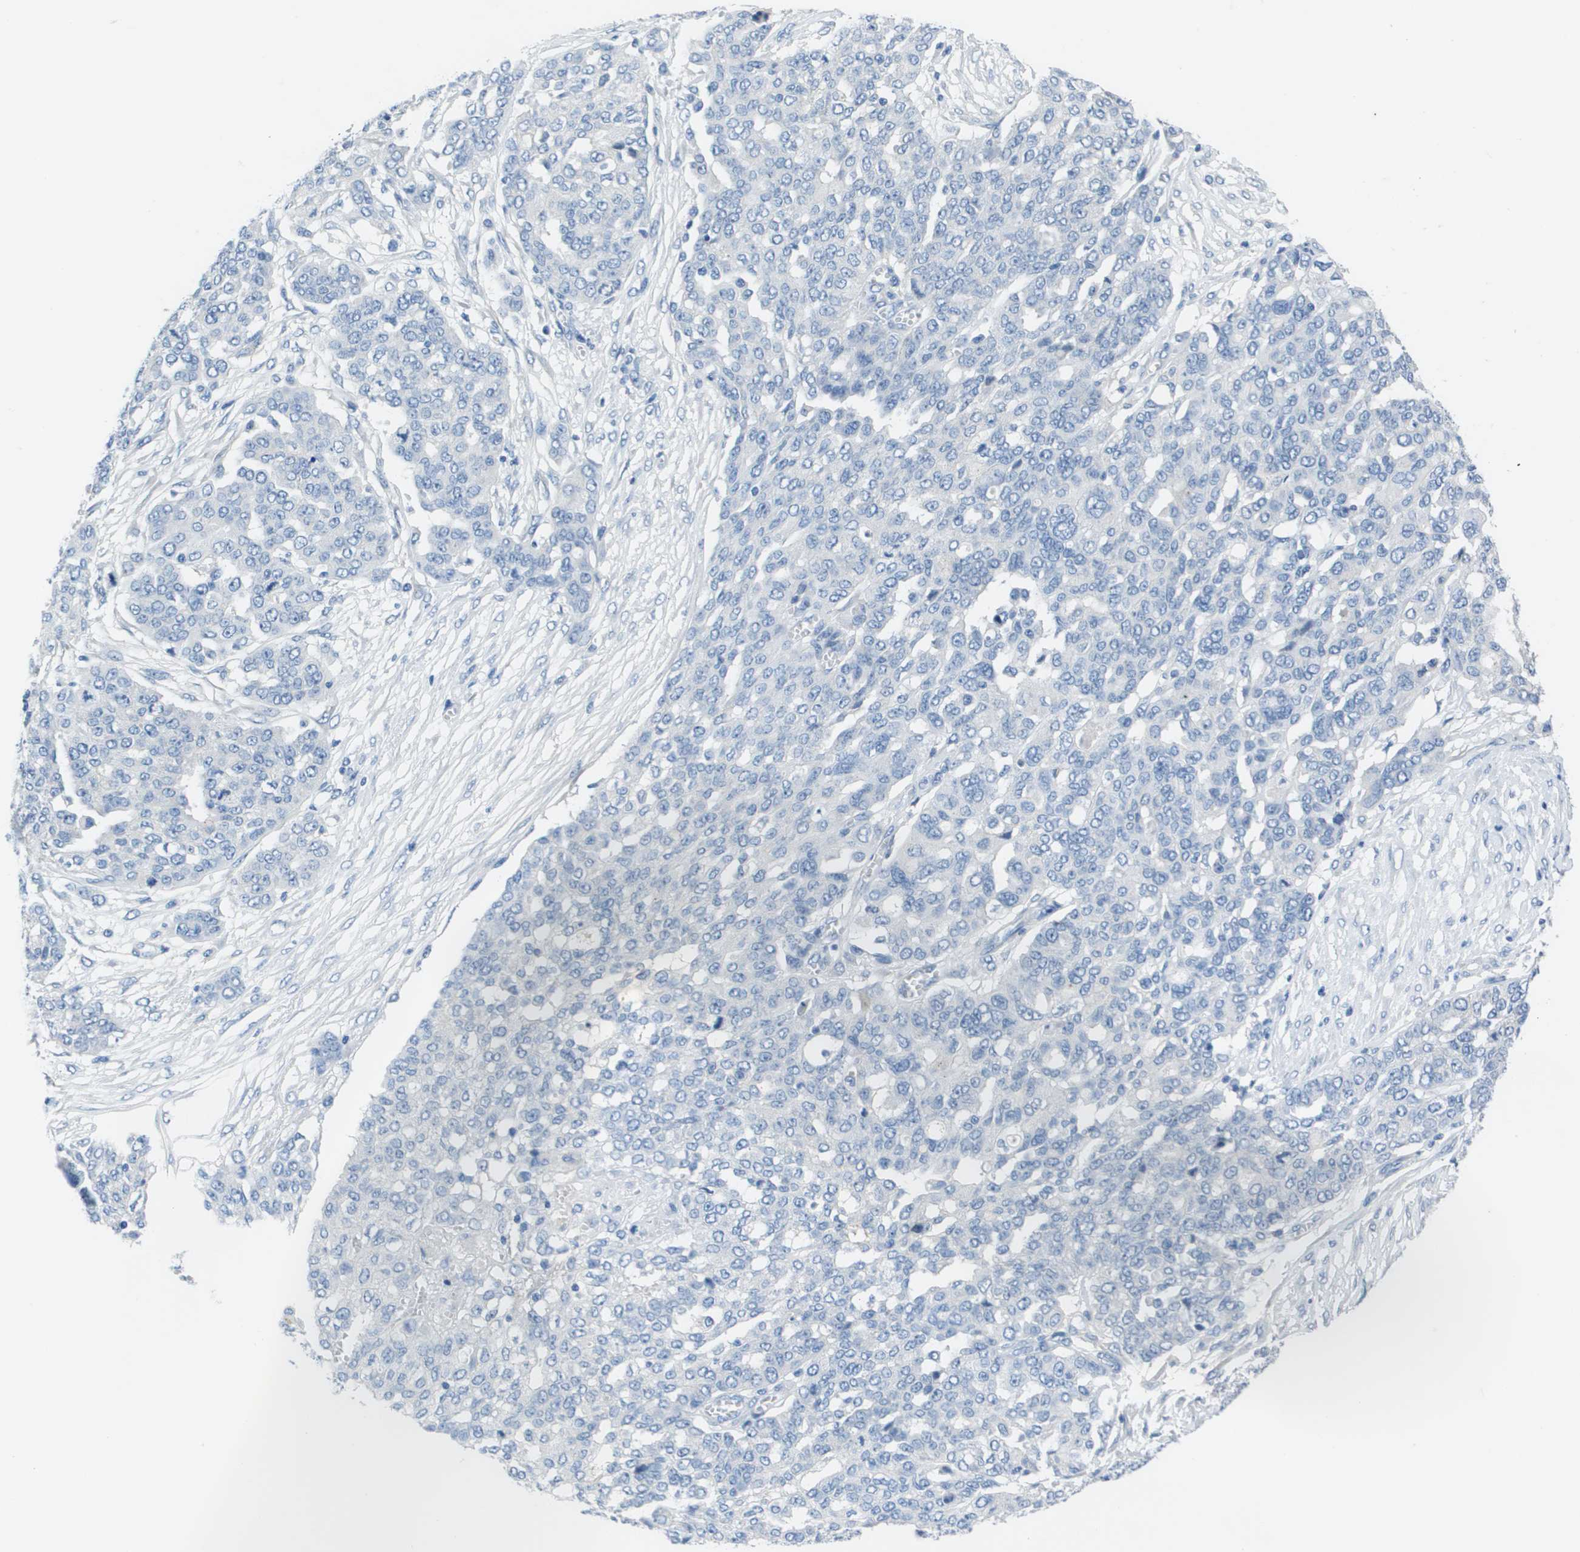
{"staining": {"intensity": "negative", "quantity": "none", "location": "none"}, "tissue": "ovarian cancer", "cell_type": "Tumor cells", "image_type": "cancer", "snomed": [{"axis": "morphology", "description": "Cystadenocarcinoma, serous, NOS"}, {"axis": "topography", "description": "Soft tissue"}, {"axis": "topography", "description": "Ovary"}], "caption": "Immunohistochemistry (IHC) of ovarian cancer (serous cystadenocarcinoma) exhibits no staining in tumor cells.", "gene": "NCS1", "patient": {"sex": "female", "age": 57}}